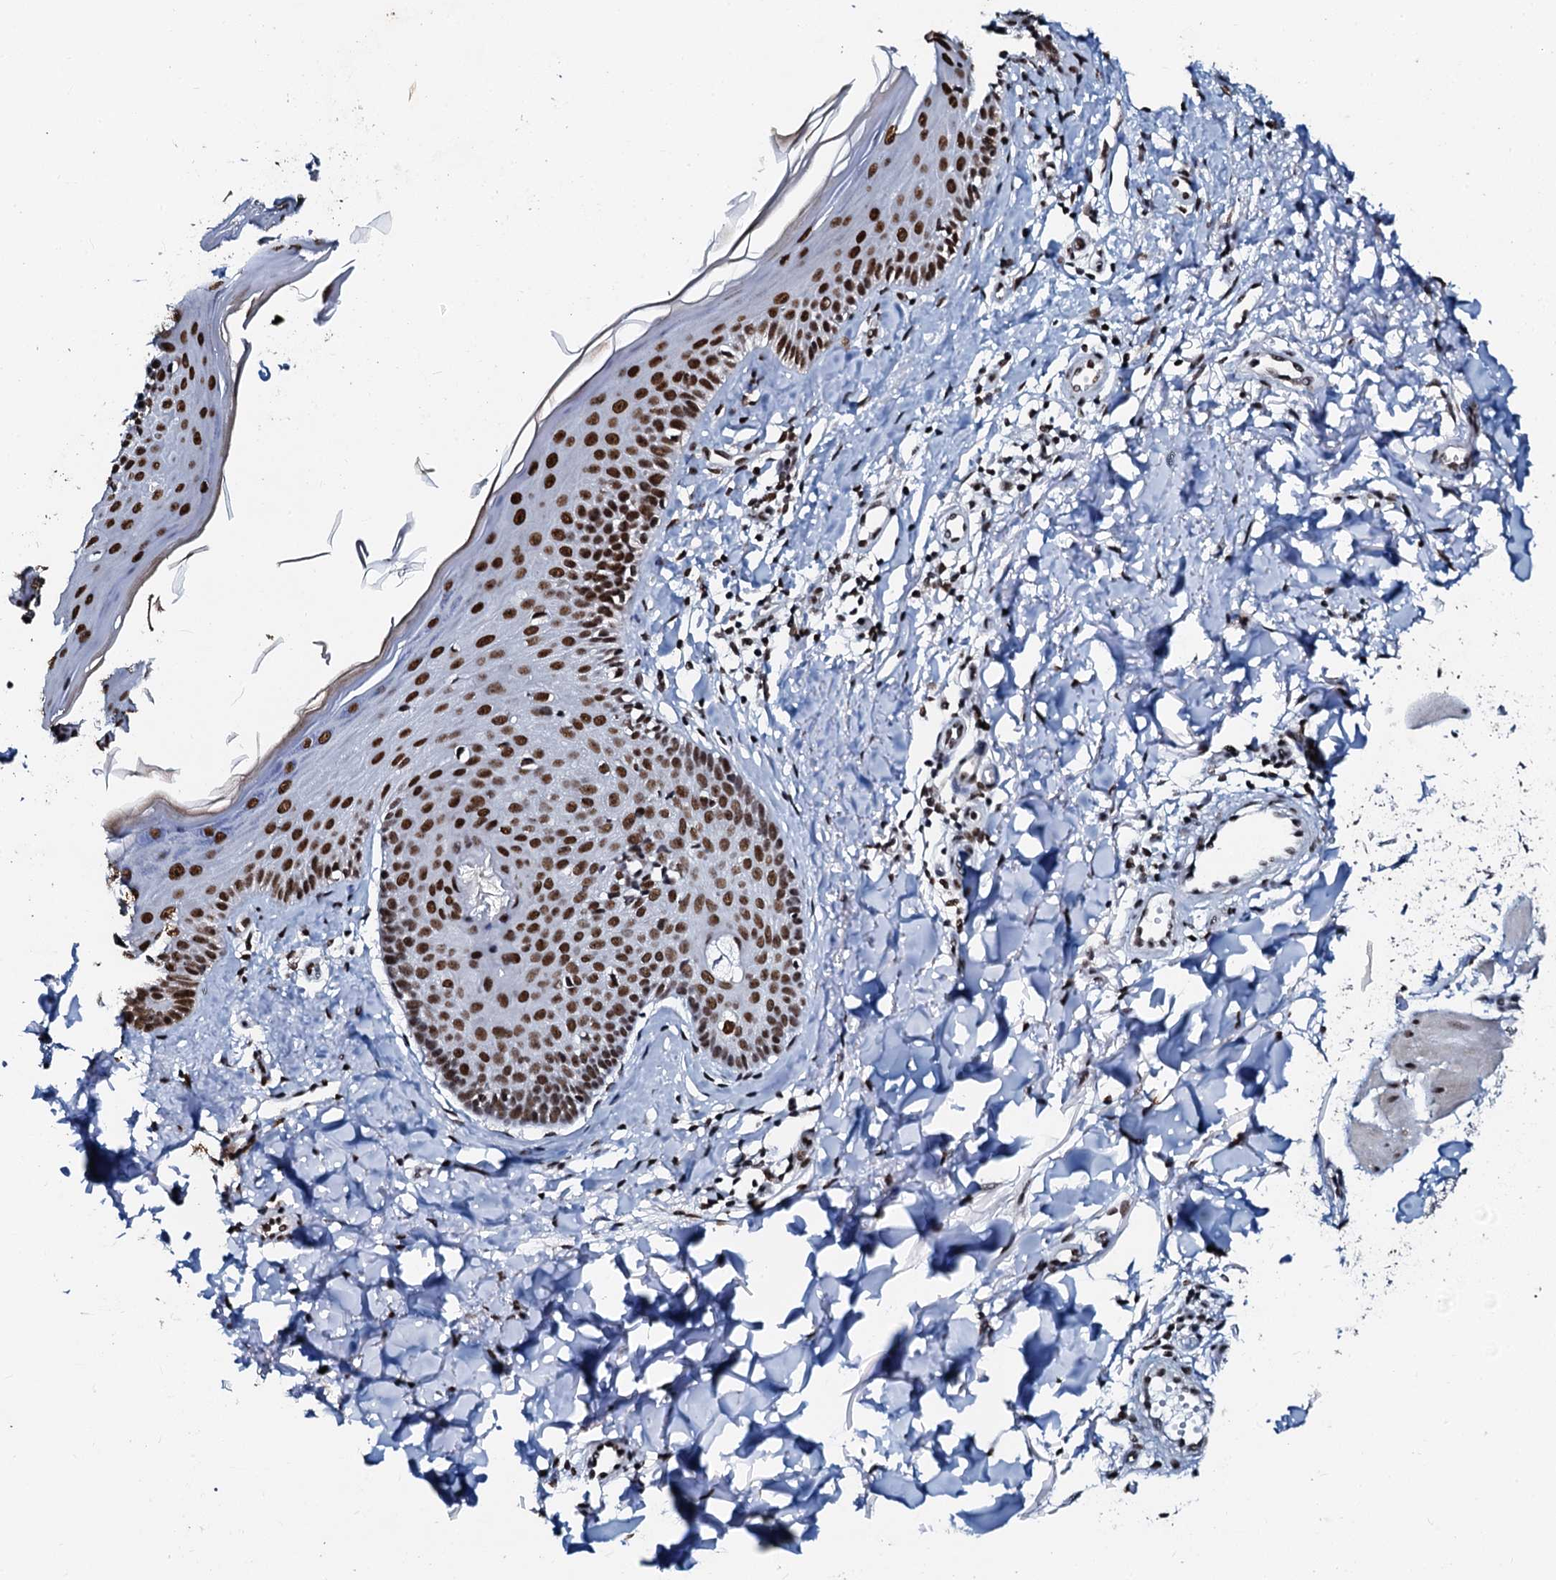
{"staining": {"intensity": "strong", "quantity": ">75%", "location": "nuclear"}, "tissue": "skin", "cell_type": "Fibroblasts", "image_type": "normal", "snomed": [{"axis": "morphology", "description": "Normal tissue, NOS"}, {"axis": "topography", "description": "Skin"}], "caption": "Immunohistochemistry (IHC) micrograph of normal skin: human skin stained using immunohistochemistry shows high levels of strong protein expression localized specifically in the nuclear of fibroblasts, appearing as a nuclear brown color.", "gene": "SLTM", "patient": {"sex": "male", "age": 52}}